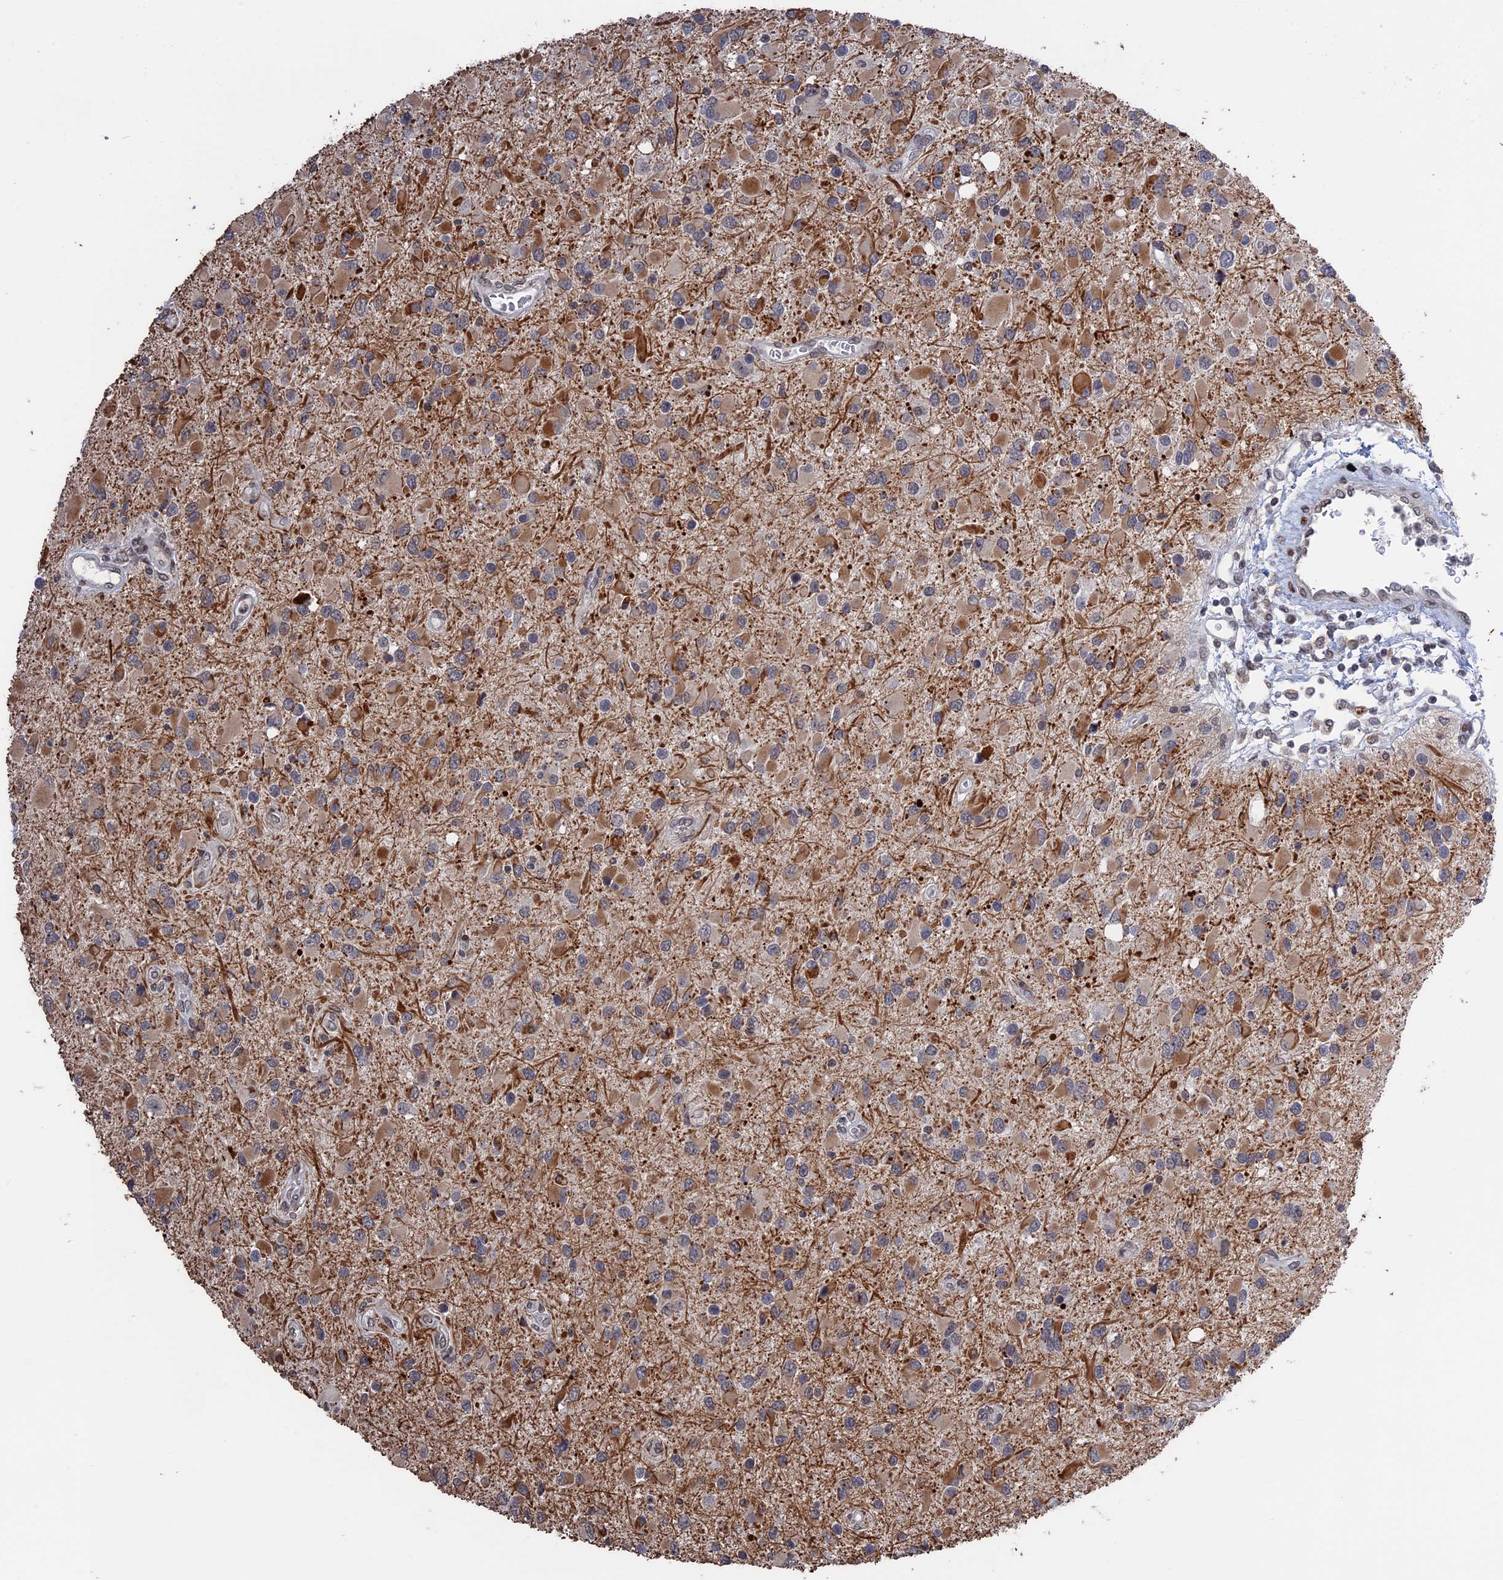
{"staining": {"intensity": "moderate", "quantity": "<25%", "location": "cytoplasmic/membranous"}, "tissue": "glioma", "cell_type": "Tumor cells", "image_type": "cancer", "snomed": [{"axis": "morphology", "description": "Glioma, malignant, High grade"}, {"axis": "topography", "description": "Brain"}], "caption": "Moderate cytoplasmic/membranous positivity is identified in approximately <25% of tumor cells in glioma.", "gene": "NR2C2AP", "patient": {"sex": "male", "age": 53}}